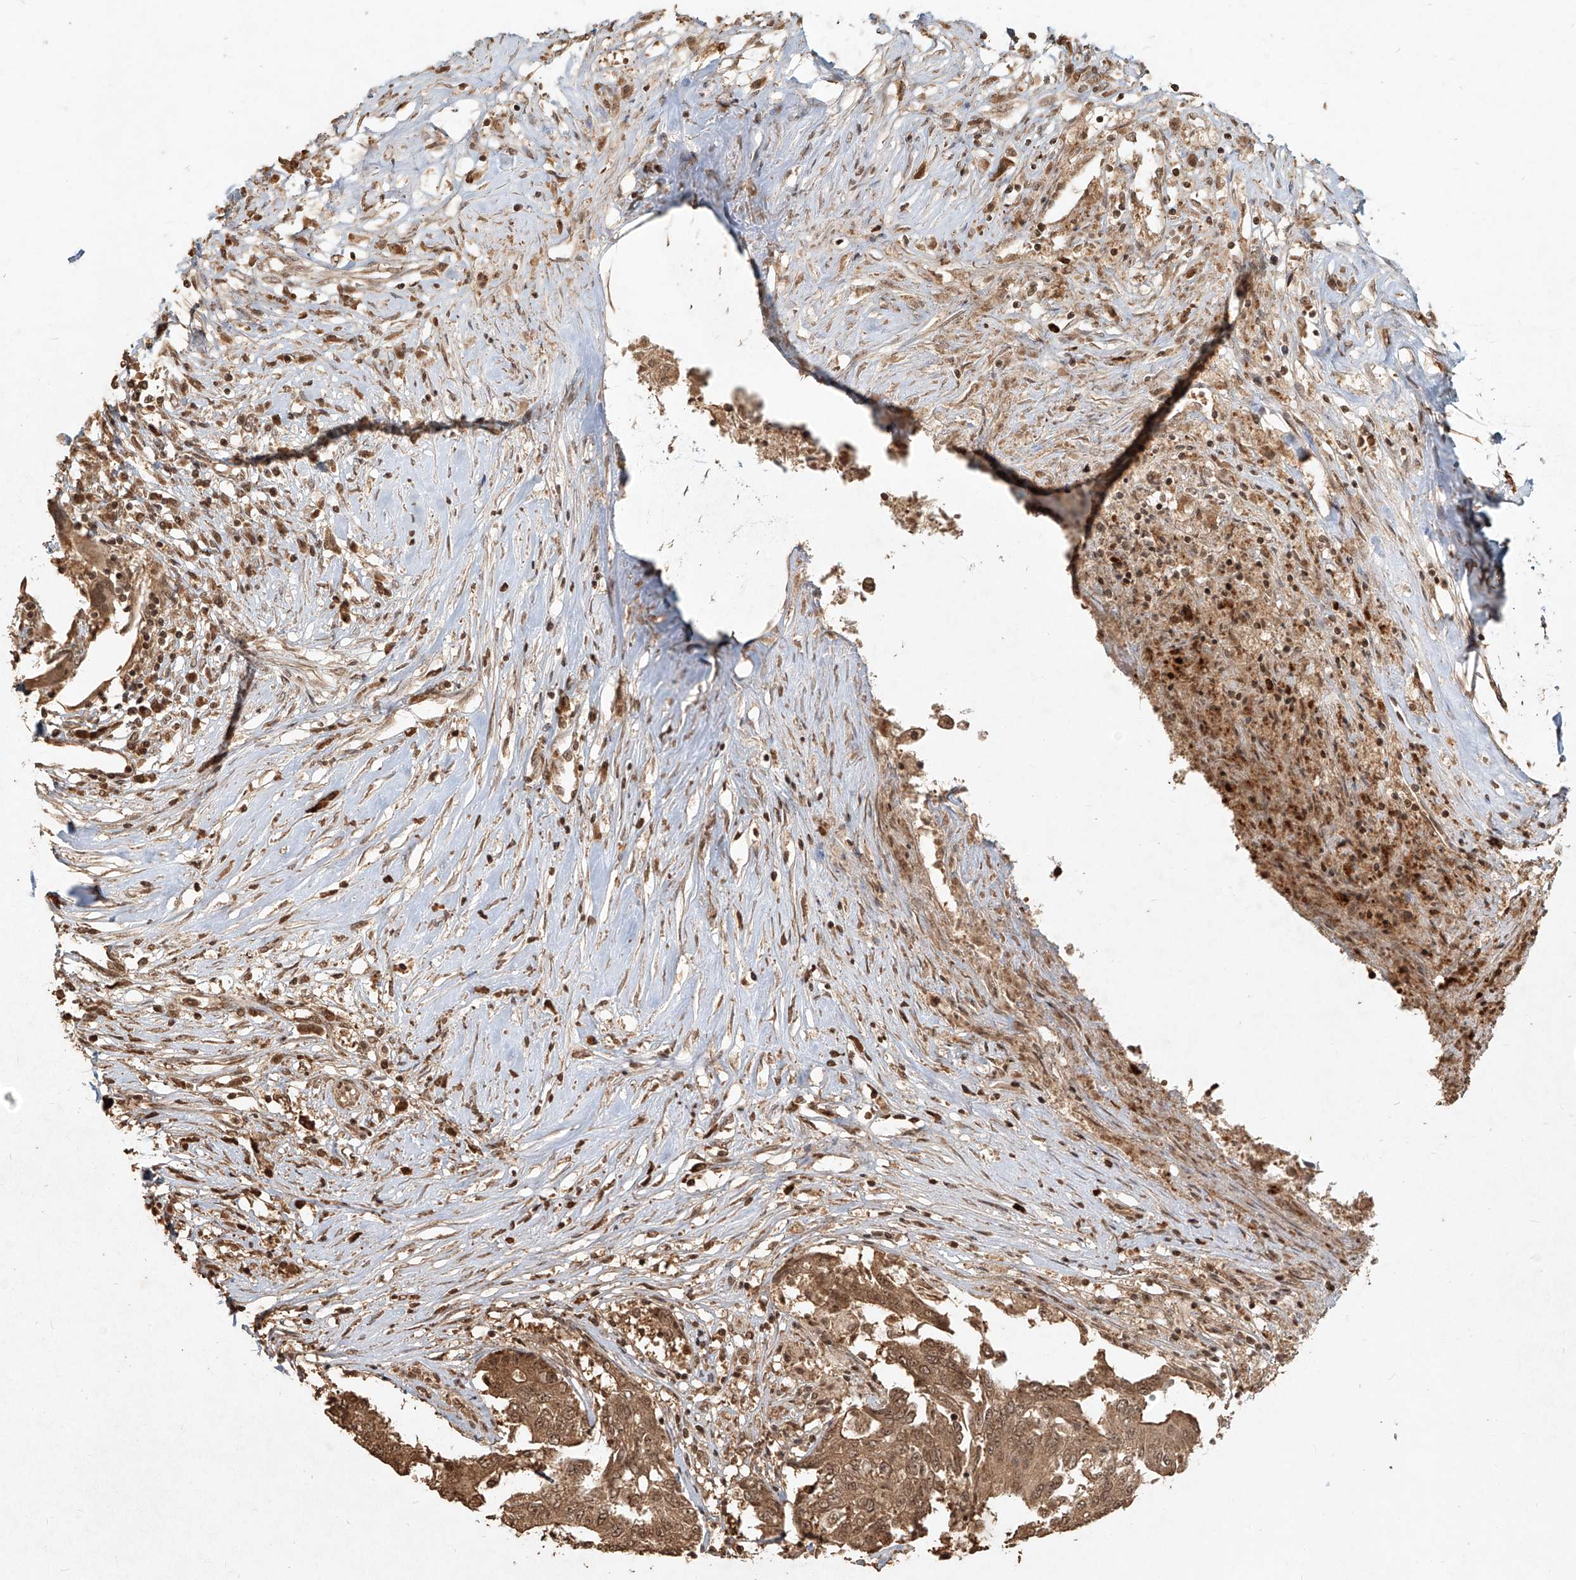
{"staining": {"intensity": "moderate", "quantity": ">75%", "location": "cytoplasmic/membranous,nuclear"}, "tissue": "colorectal cancer", "cell_type": "Tumor cells", "image_type": "cancer", "snomed": [{"axis": "morphology", "description": "Adenocarcinoma, NOS"}, {"axis": "topography", "description": "Rectum"}], "caption": "About >75% of tumor cells in colorectal cancer reveal moderate cytoplasmic/membranous and nuclear protein staining as visualized by brown immunohistochemical staining.", "gene": "UBE2K", "patient": {"sex": "male", "age": 63}}